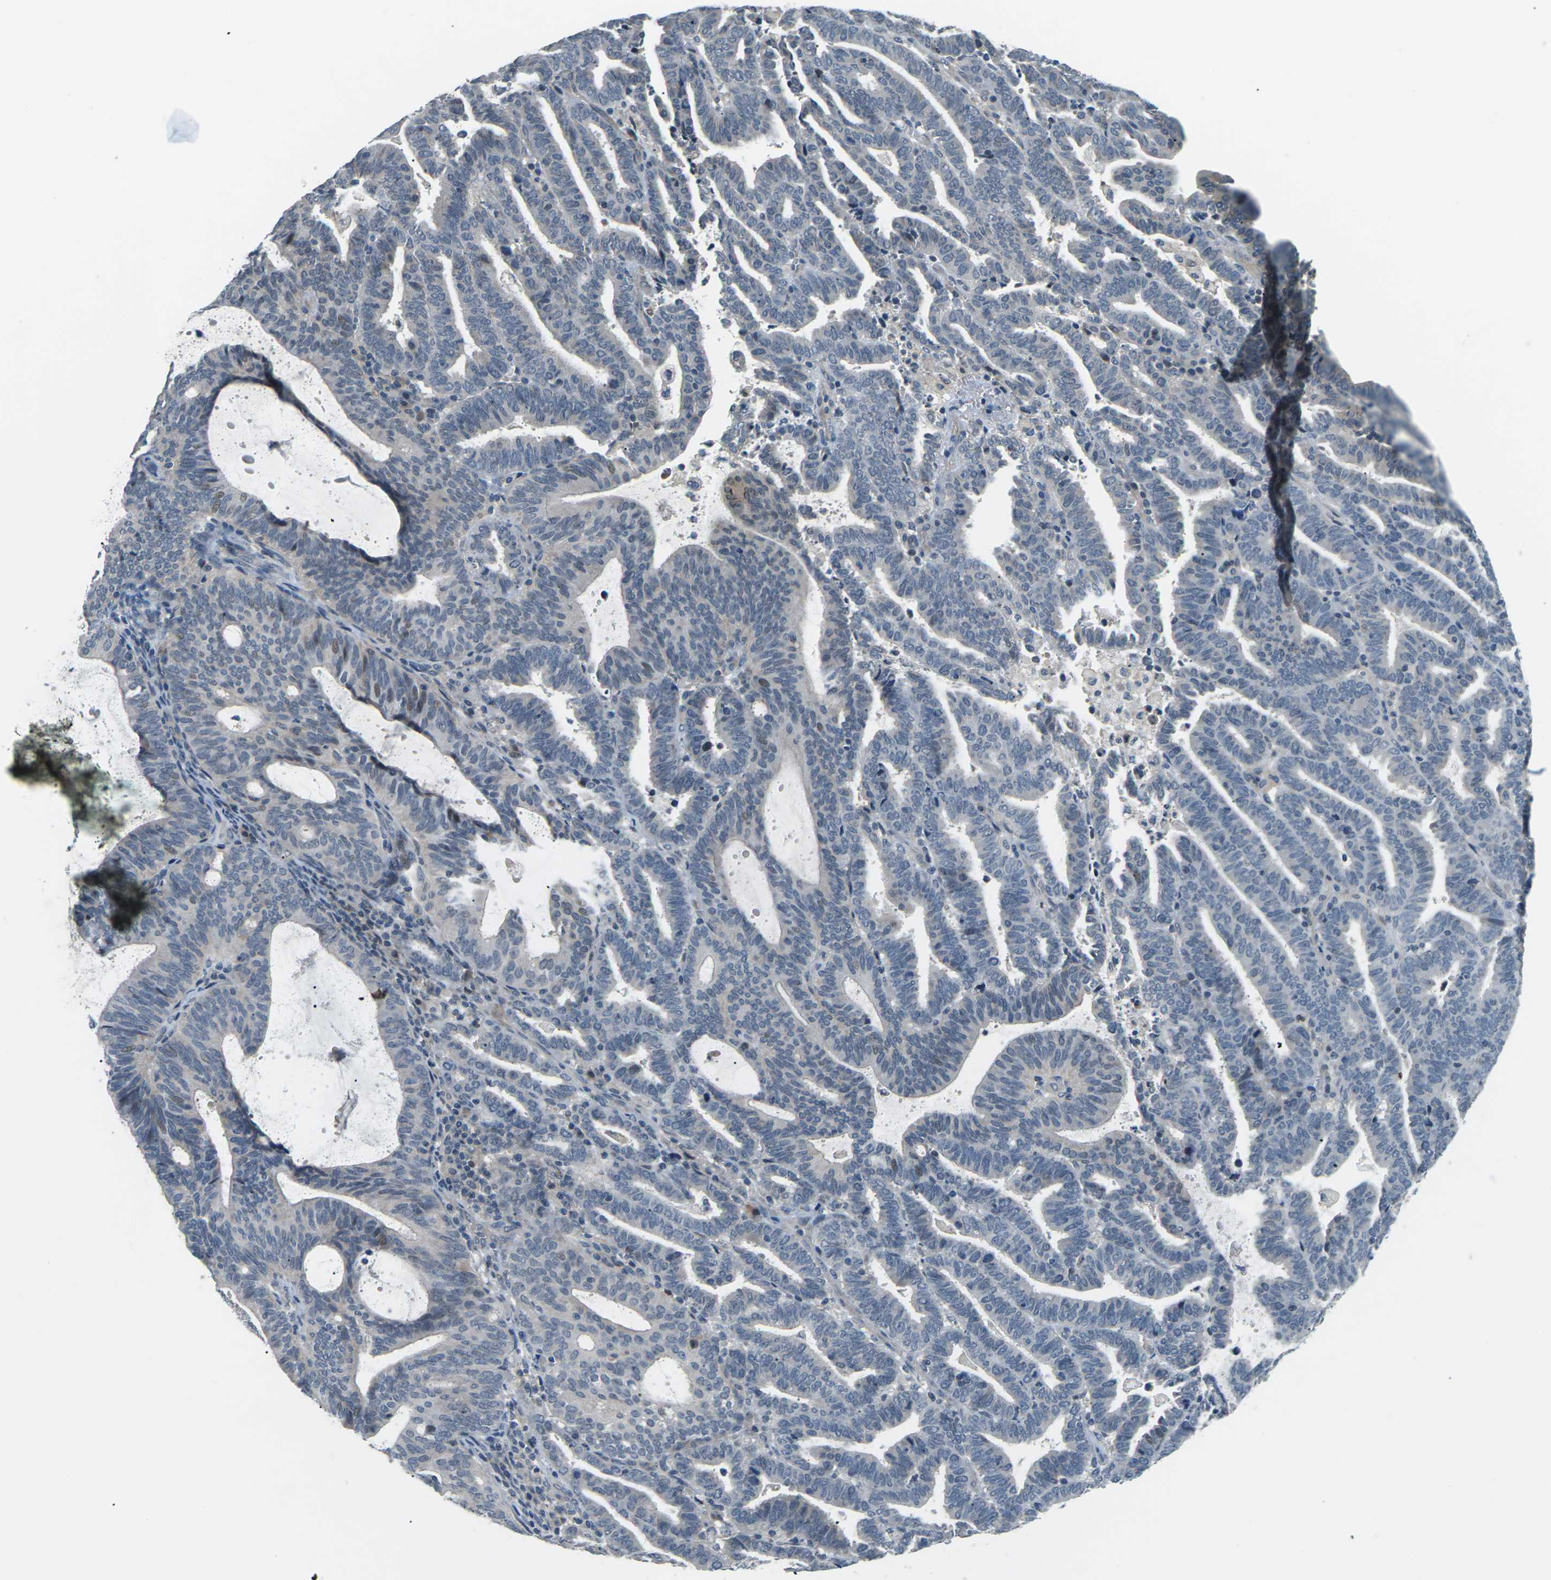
{"staining": {"intensity": "negative", "quantity": "none", "location": "none"}, "tissue": "endometrial cancer", "cell_type": "Tumor cells", "image_type": "cancer", "snomed": [{"axis": "morphology", "description": "Adenocarcinoma, NOS"}, {"axis": "topography", "description": "Uterus"}], "caption": "An image of endometrial cancer (adenocarcinoma) stained for a protein exhibits no brown staining in tumor cells.", "gene": "SLC13A3", "patient": {"sex": "female", "age": 83}}